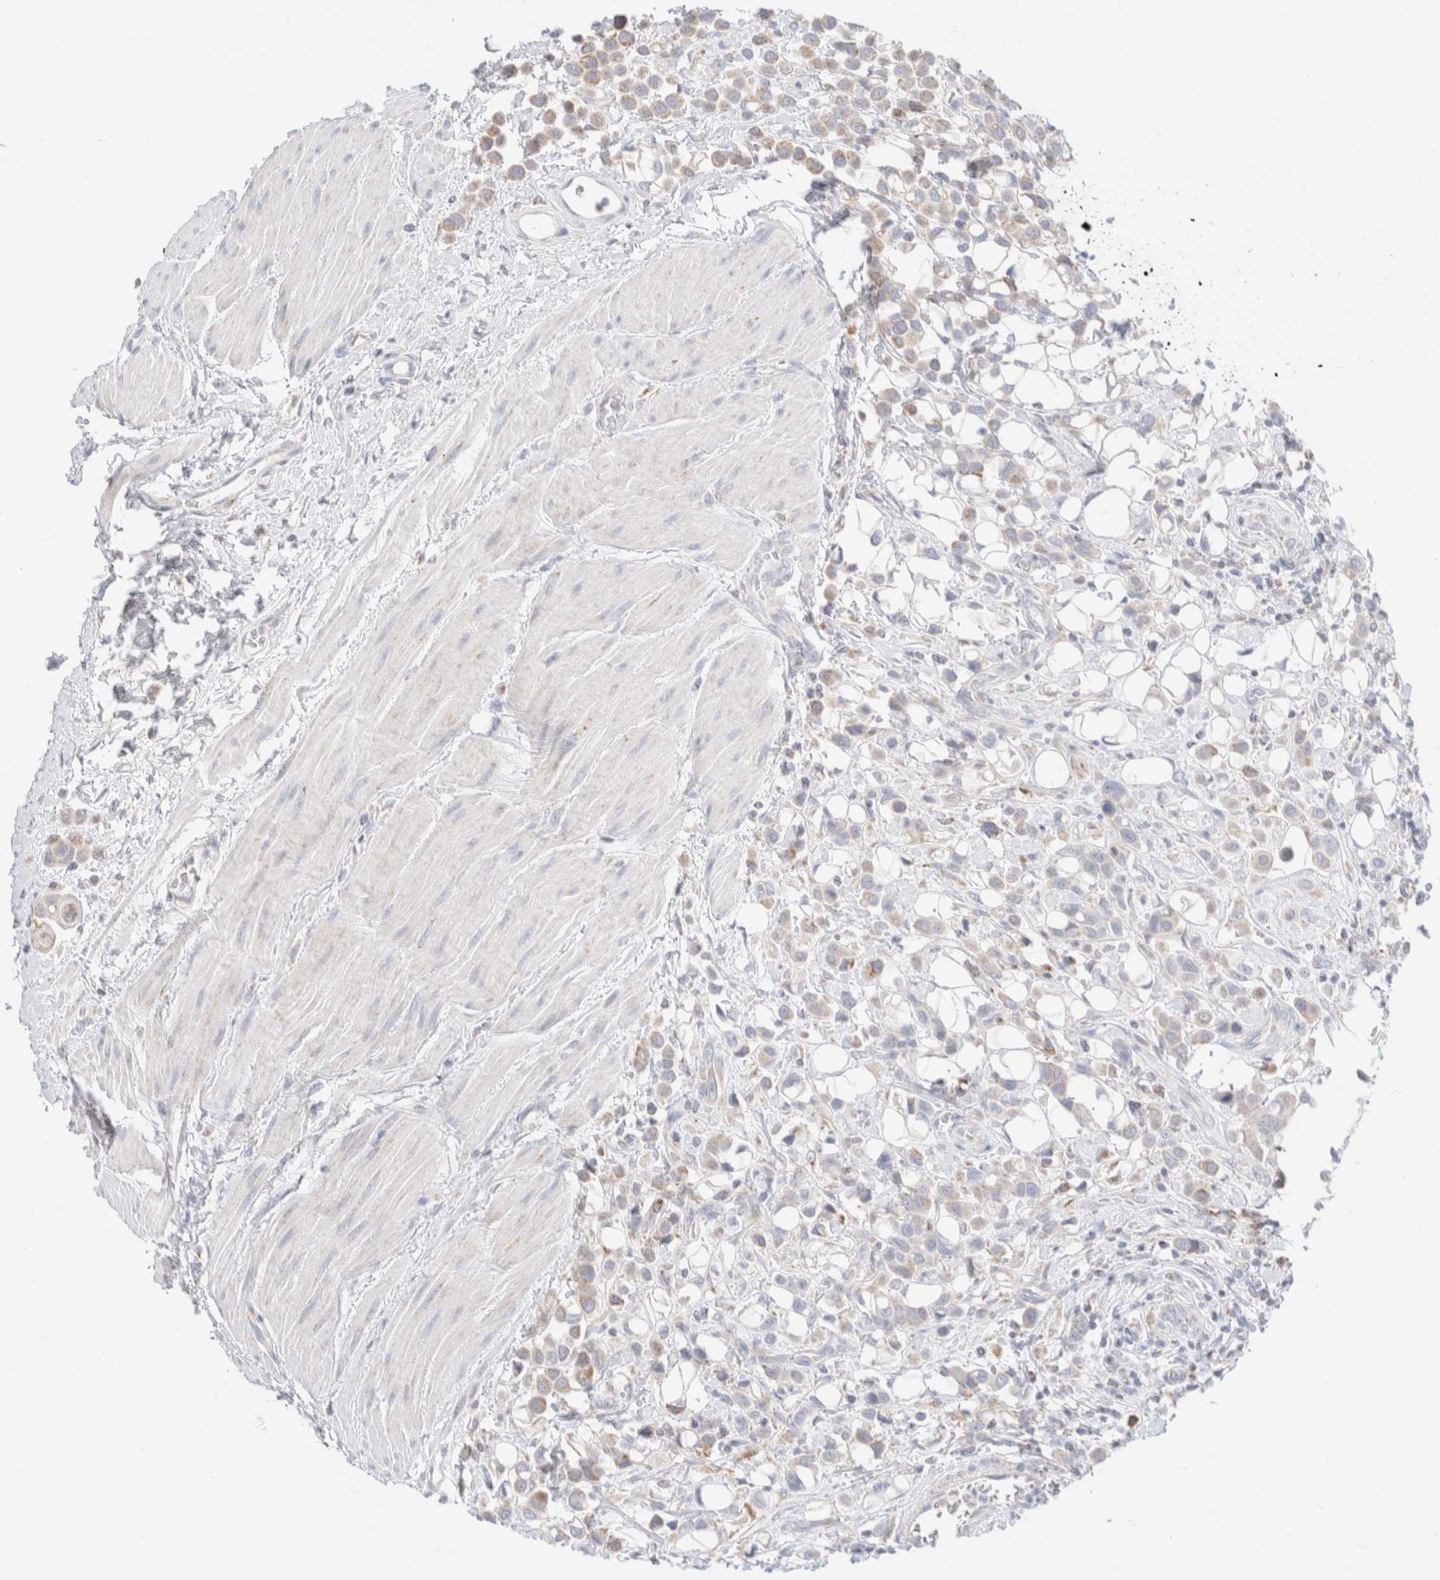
{"staining": {"intensity": "weak", "quantity": "<25%", "location": "cytoplasmic/membranous"}, "tissue": "urothelial cancer", "cell_type": "Tumor cells", "image_type": "cancer", "snomed": [{"axis": "morphology", "description": "Urothelial carcinoma, High grade"}, {"axis": "topography", "description": "Urinary bladder"}], "caption": "Histopathology image shows no protein expression in tumor cells of high-grade urothelial carcinoma tissue. (DAB (3,3'-diaminobenzidine) IHC visualized using brightfield microscopy, high magnification).", "gene": "ATP6V1C1", "patient": {"sex": "male", "age": 50}}